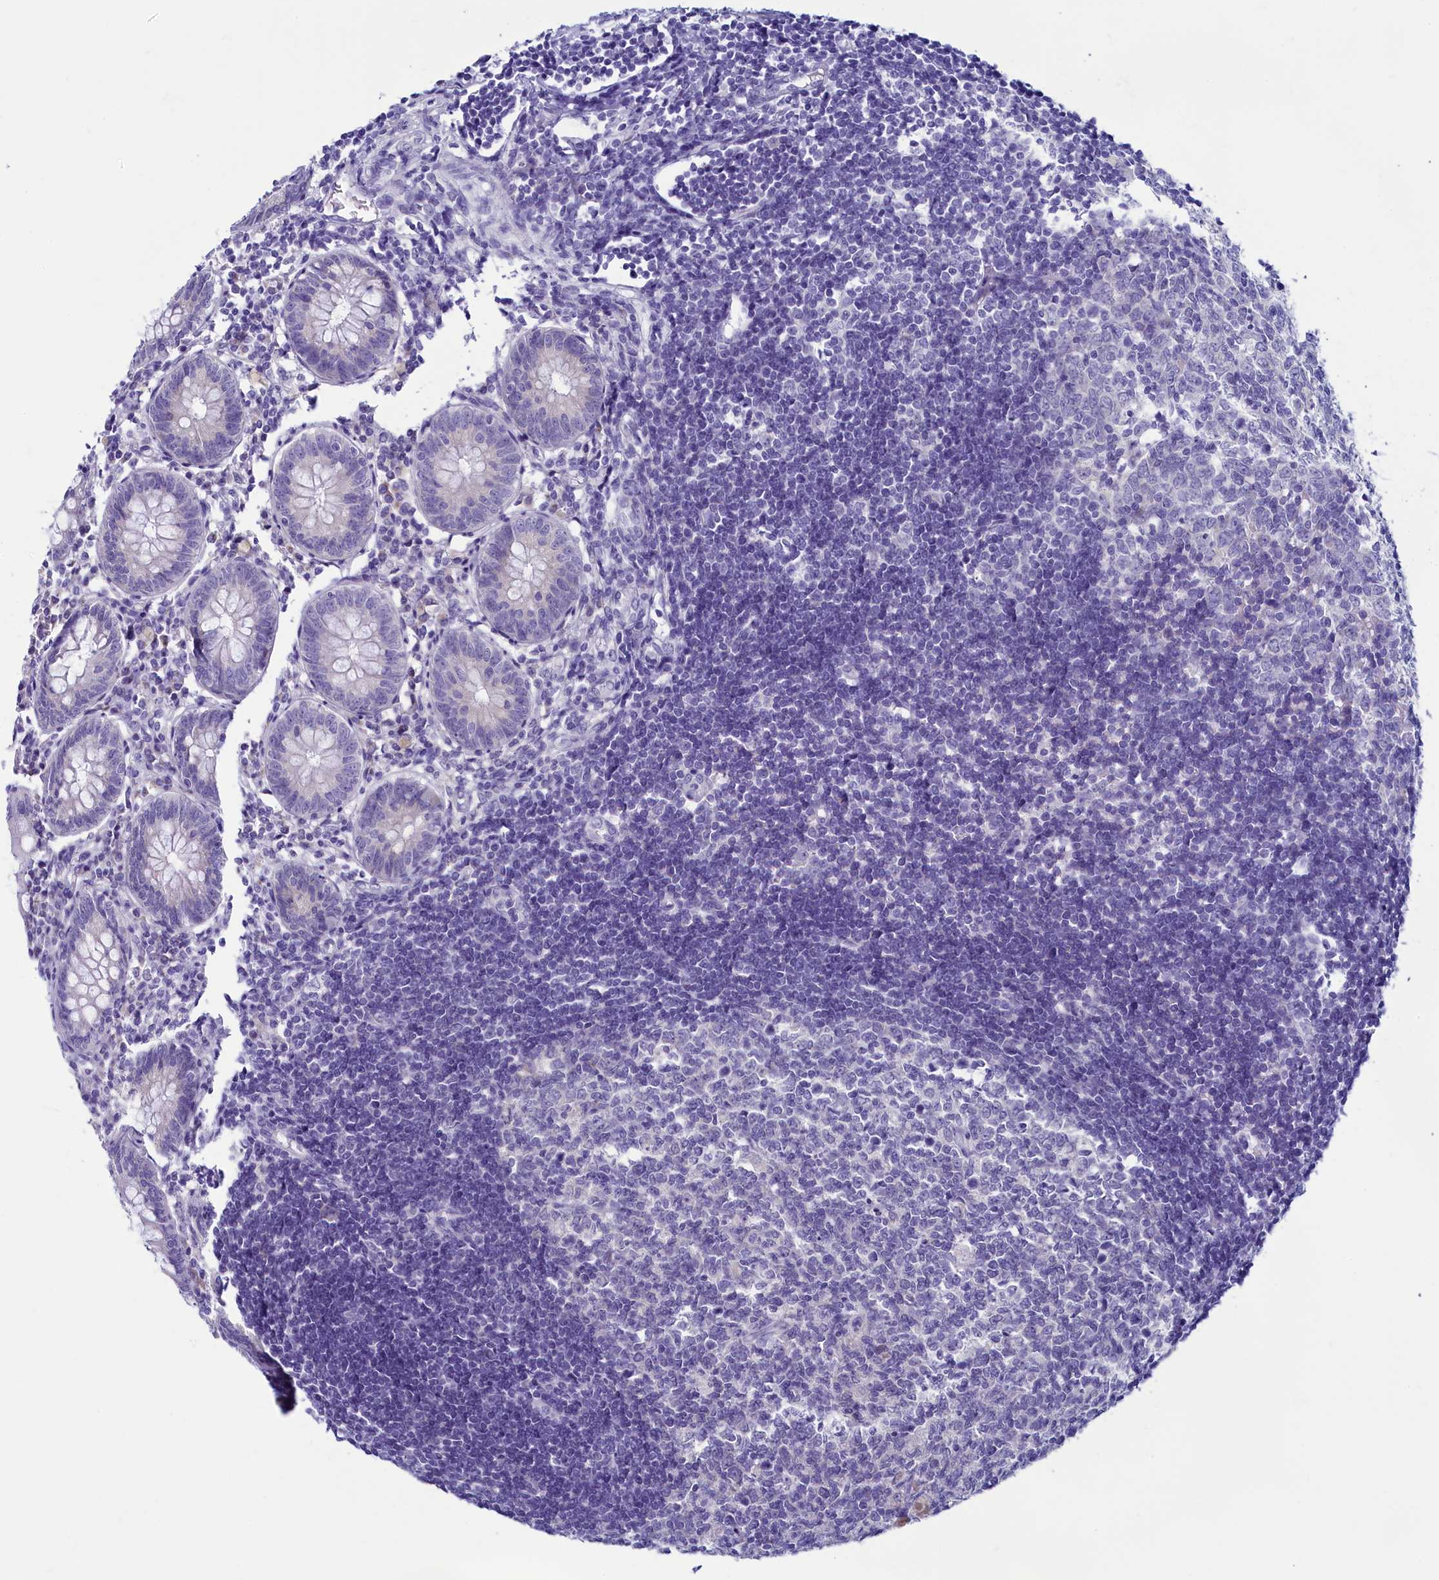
{"staining": {"intensity": "negative", "quantity": "none", "location": "none"}, "tissue": "appendix", "cell_type": "Glandular cells", "image_type": "normal", "snomed": [{"axis": "morphology", "description": "Normal tissue, NOS"}, {"axis": "topography", "description": "Appendix"}], "caption": "An image of human appendix is negative for staining in glandular cells. (DAB IHC, high magnification).", "gene": "SKA3", "patient": {"sex": "female", "age": 54}}